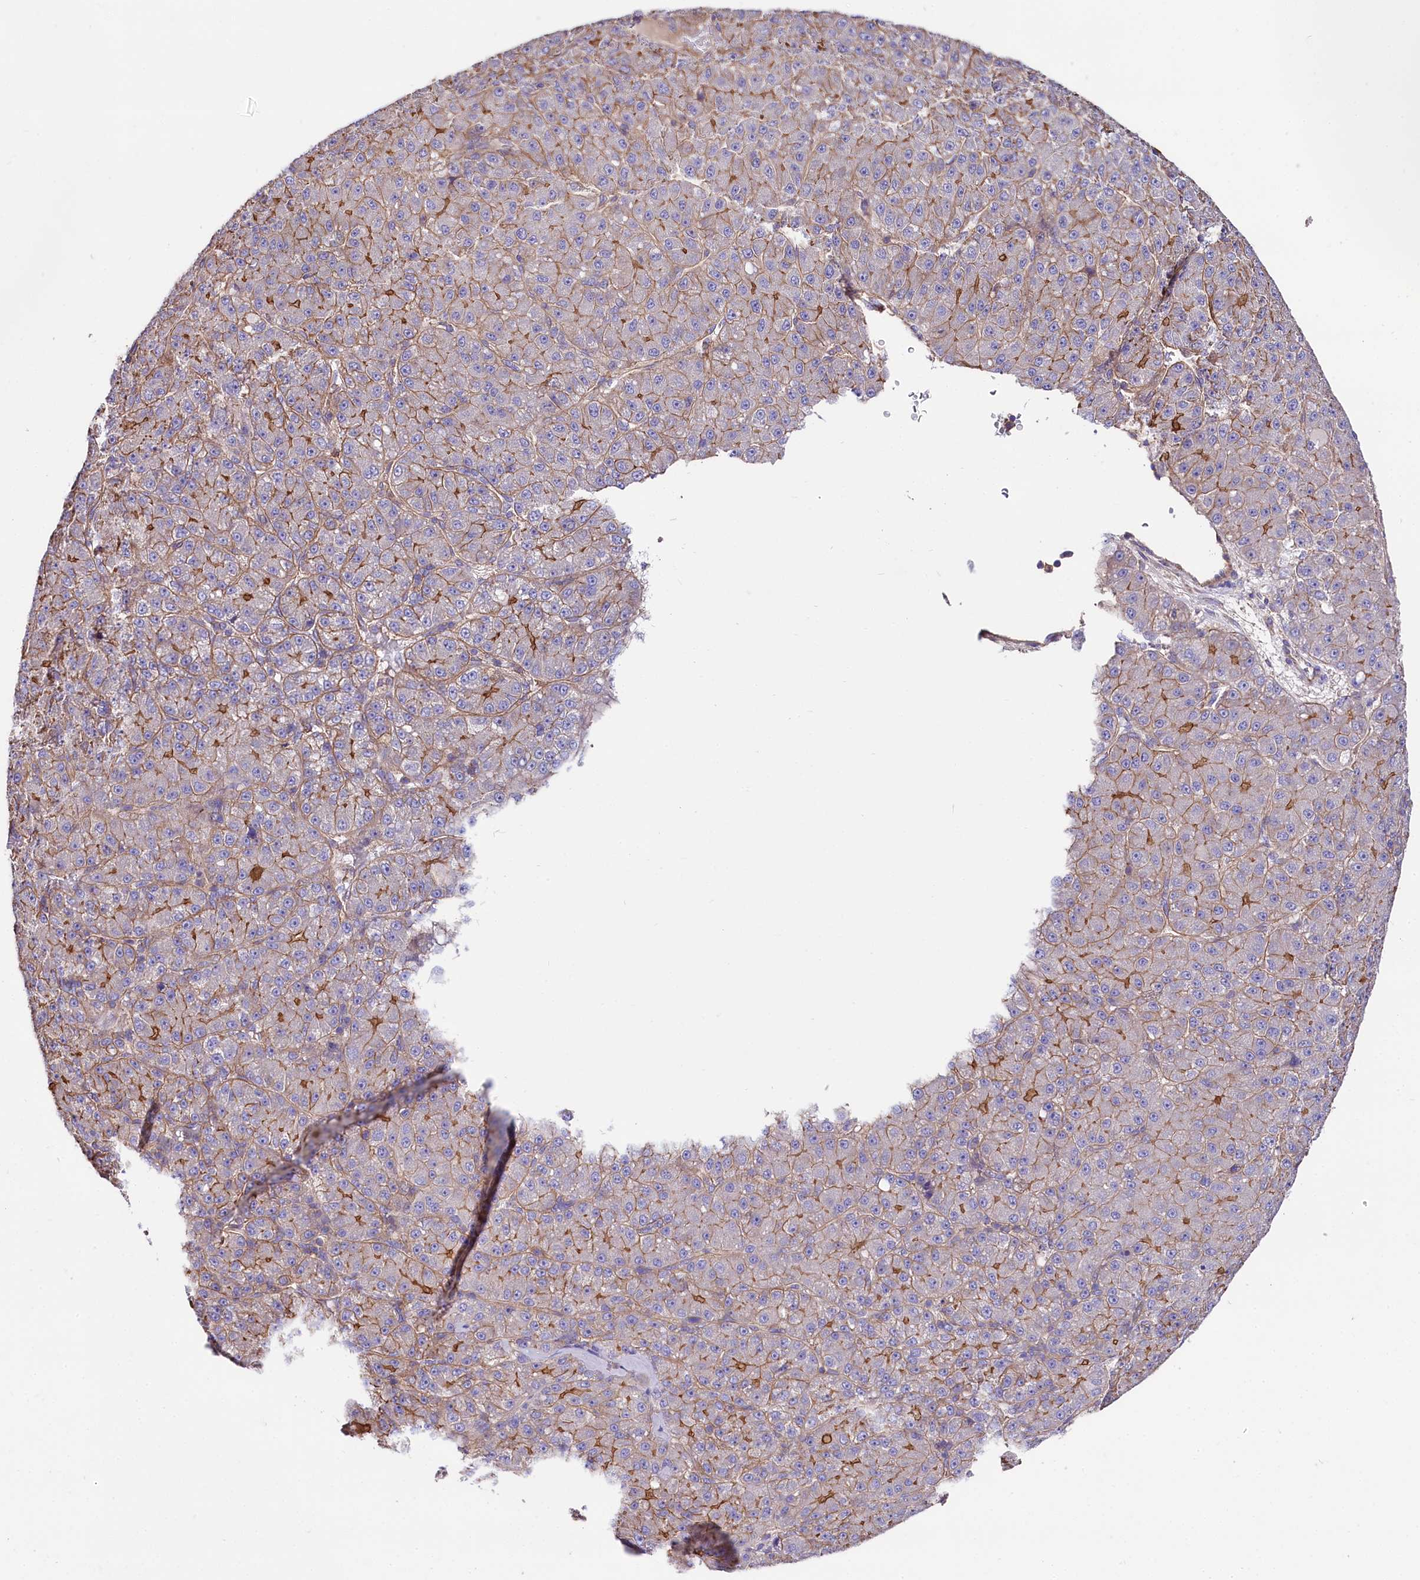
{"staining": {"intensity": "moderate", "quantity": "25%-75%", "location": "cytoplasmic/membranous"}, "tissue": "liver cancer", "cell_type": "Tumor cells", "image_type": "cancer", "snomed": [{"axis": "morphology", "description": "Carcinoma, Hepatocellular, NOS"}, {"axis": "topography", "description": "Liver"}], "caption": "IHC histopathology image of human liver cancer (hepatocellular carcinoma) stained for a protein (brown), which reveals medium levels of moderate cytoplasmic/membranous expression in about 25%-75% of tumor cells.", "gene": "FCHSD2", "patient": {"sex": "male", "age": 67}}